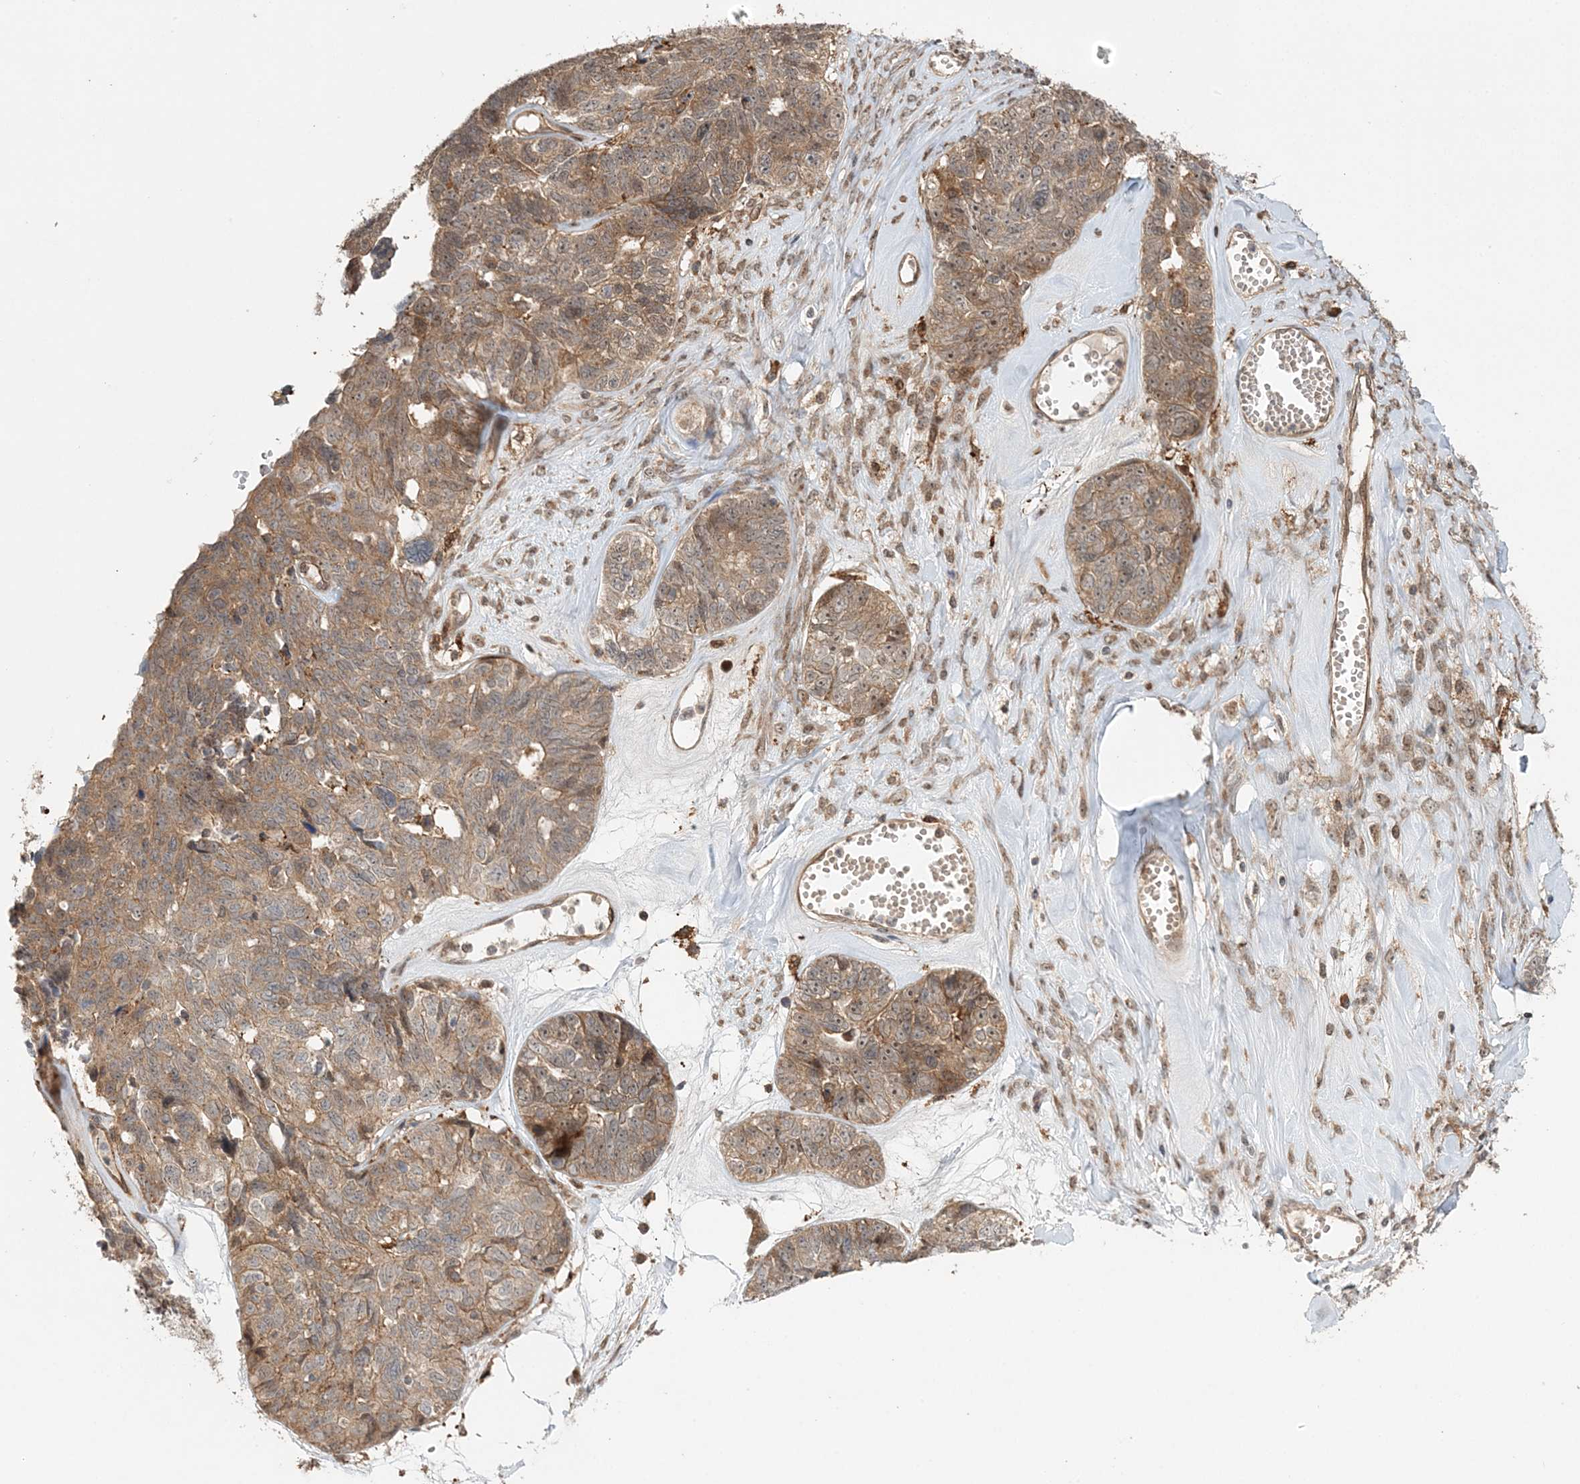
{"staining": {"intensity": "moderate", "quantity": ">75%", "location": "cytoplasmic/membranous"}, "tissue": "ovarian cancer", "cell_type": "Tumor cells", "image_type": "cancer", "snomed": [{"axis": "morphology", "description": "Cystadenocarcinoma, serous, NOS"}, {"axis": "topography", "description": "Ovary"}], "caption": "Moderate cytoplasmic/membranous staining for a protein is appreciated in about >75% of tumor cells of serous cystadenocarcinoma (ovarian) using IHC.", "gene": "UBTD2", "patient": {"sex": "female", "age": 79}}